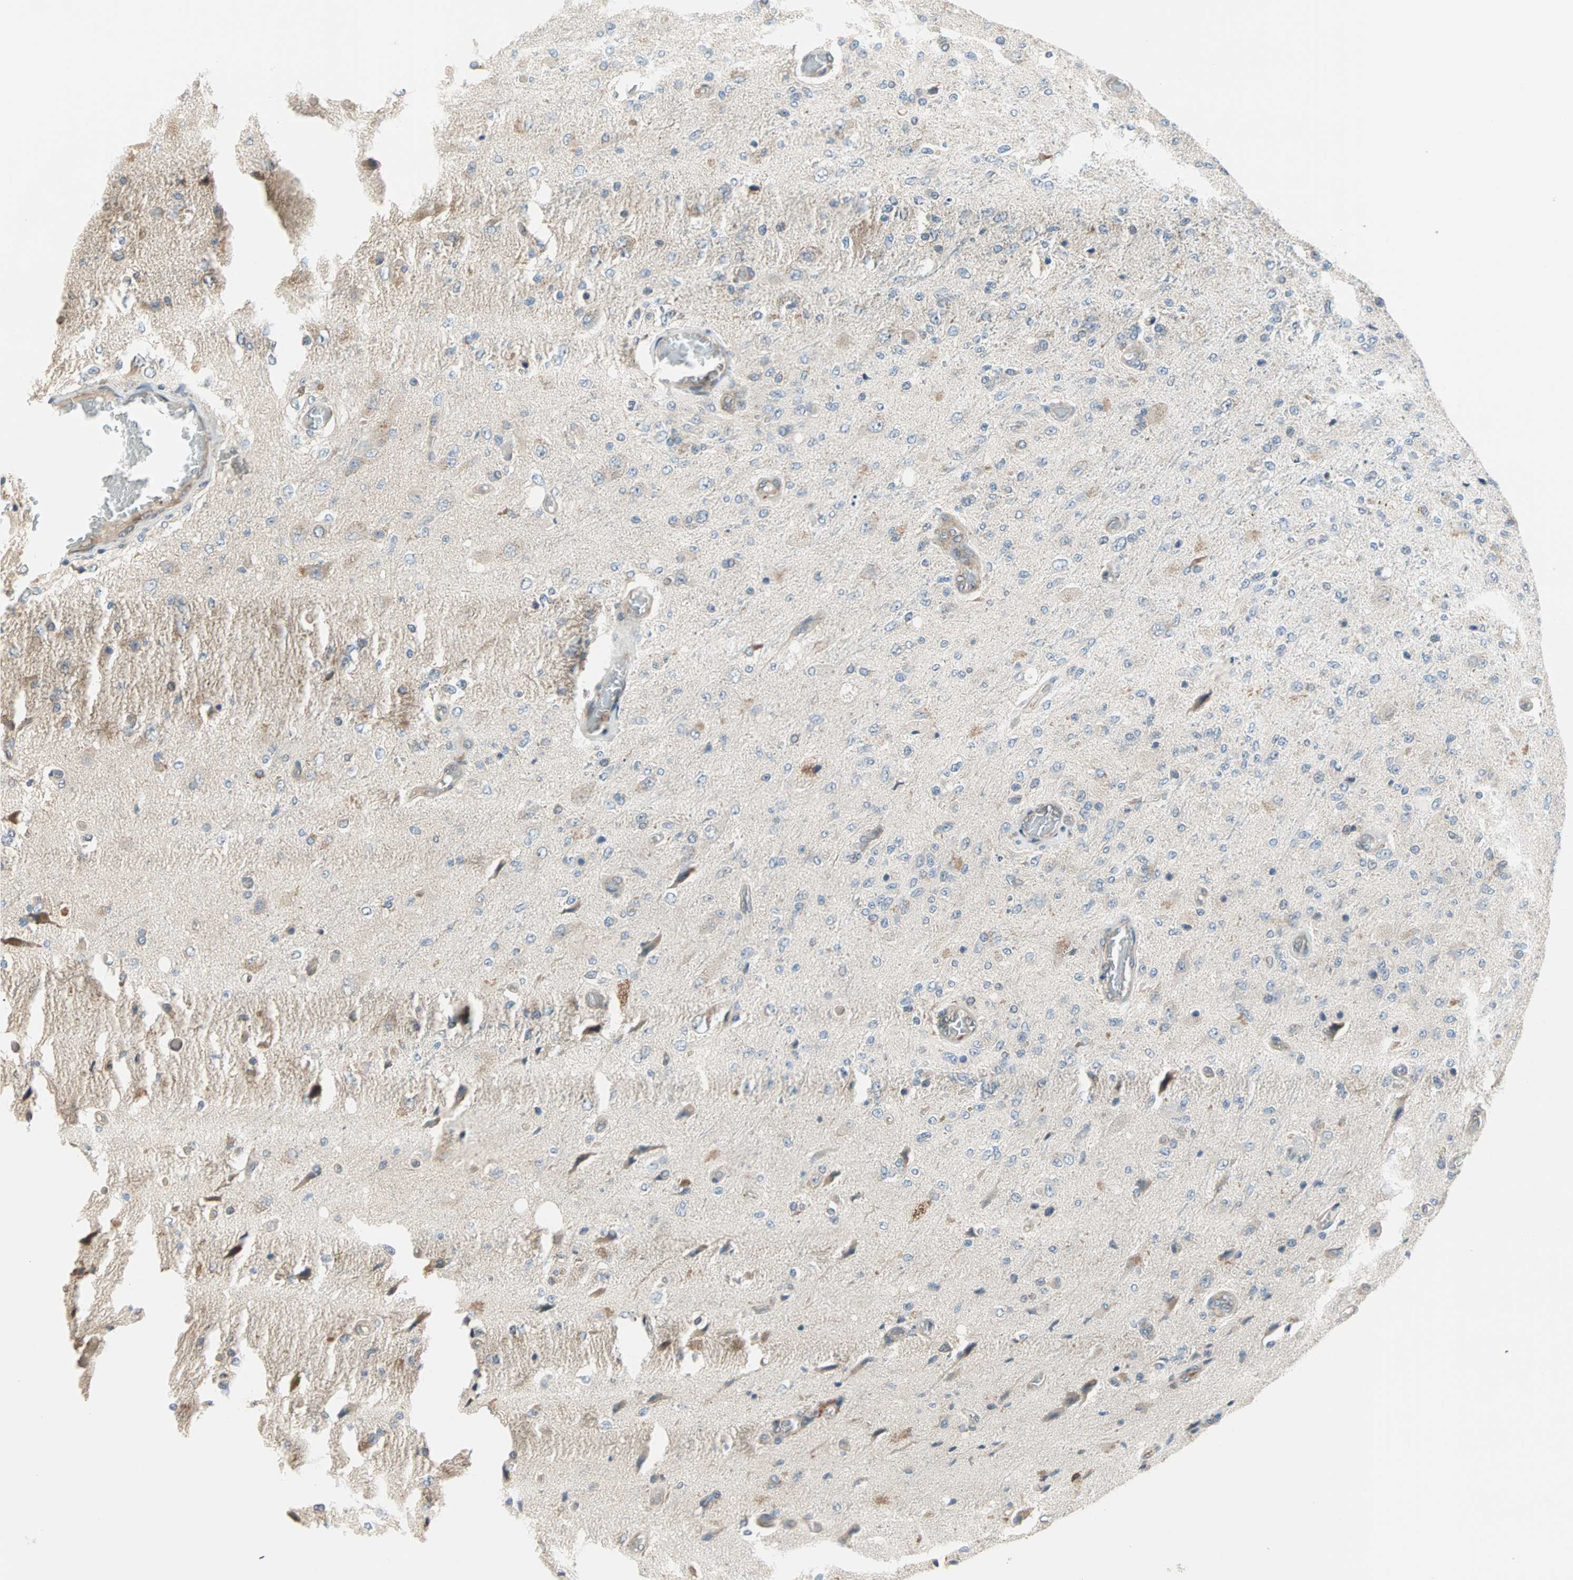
{"staining": {"intensity": "moderate", "quantity": "<25%", "location": "cytoplasmic/membranous"}, "tissue": "glioma", "cell_type": "Tumor cells", "image_type": "cancer", "snomed": [{"axis": "morphology", "description": "Normal tissue, NOS"}, {"axis": "morphology", "description": "Glioma, malignant, High grade"}, {"axis": "topography", "description": "Cerebral cortex"}], "caption": "Malignant glioma (high-grade) was stained to show a protein in brown. There is low levels of moderate cytoplasmic/membranous staining in about <25% of tumor cells.", "gene": "SAR1A", "patient": {"sex": "male", "age": 77}}